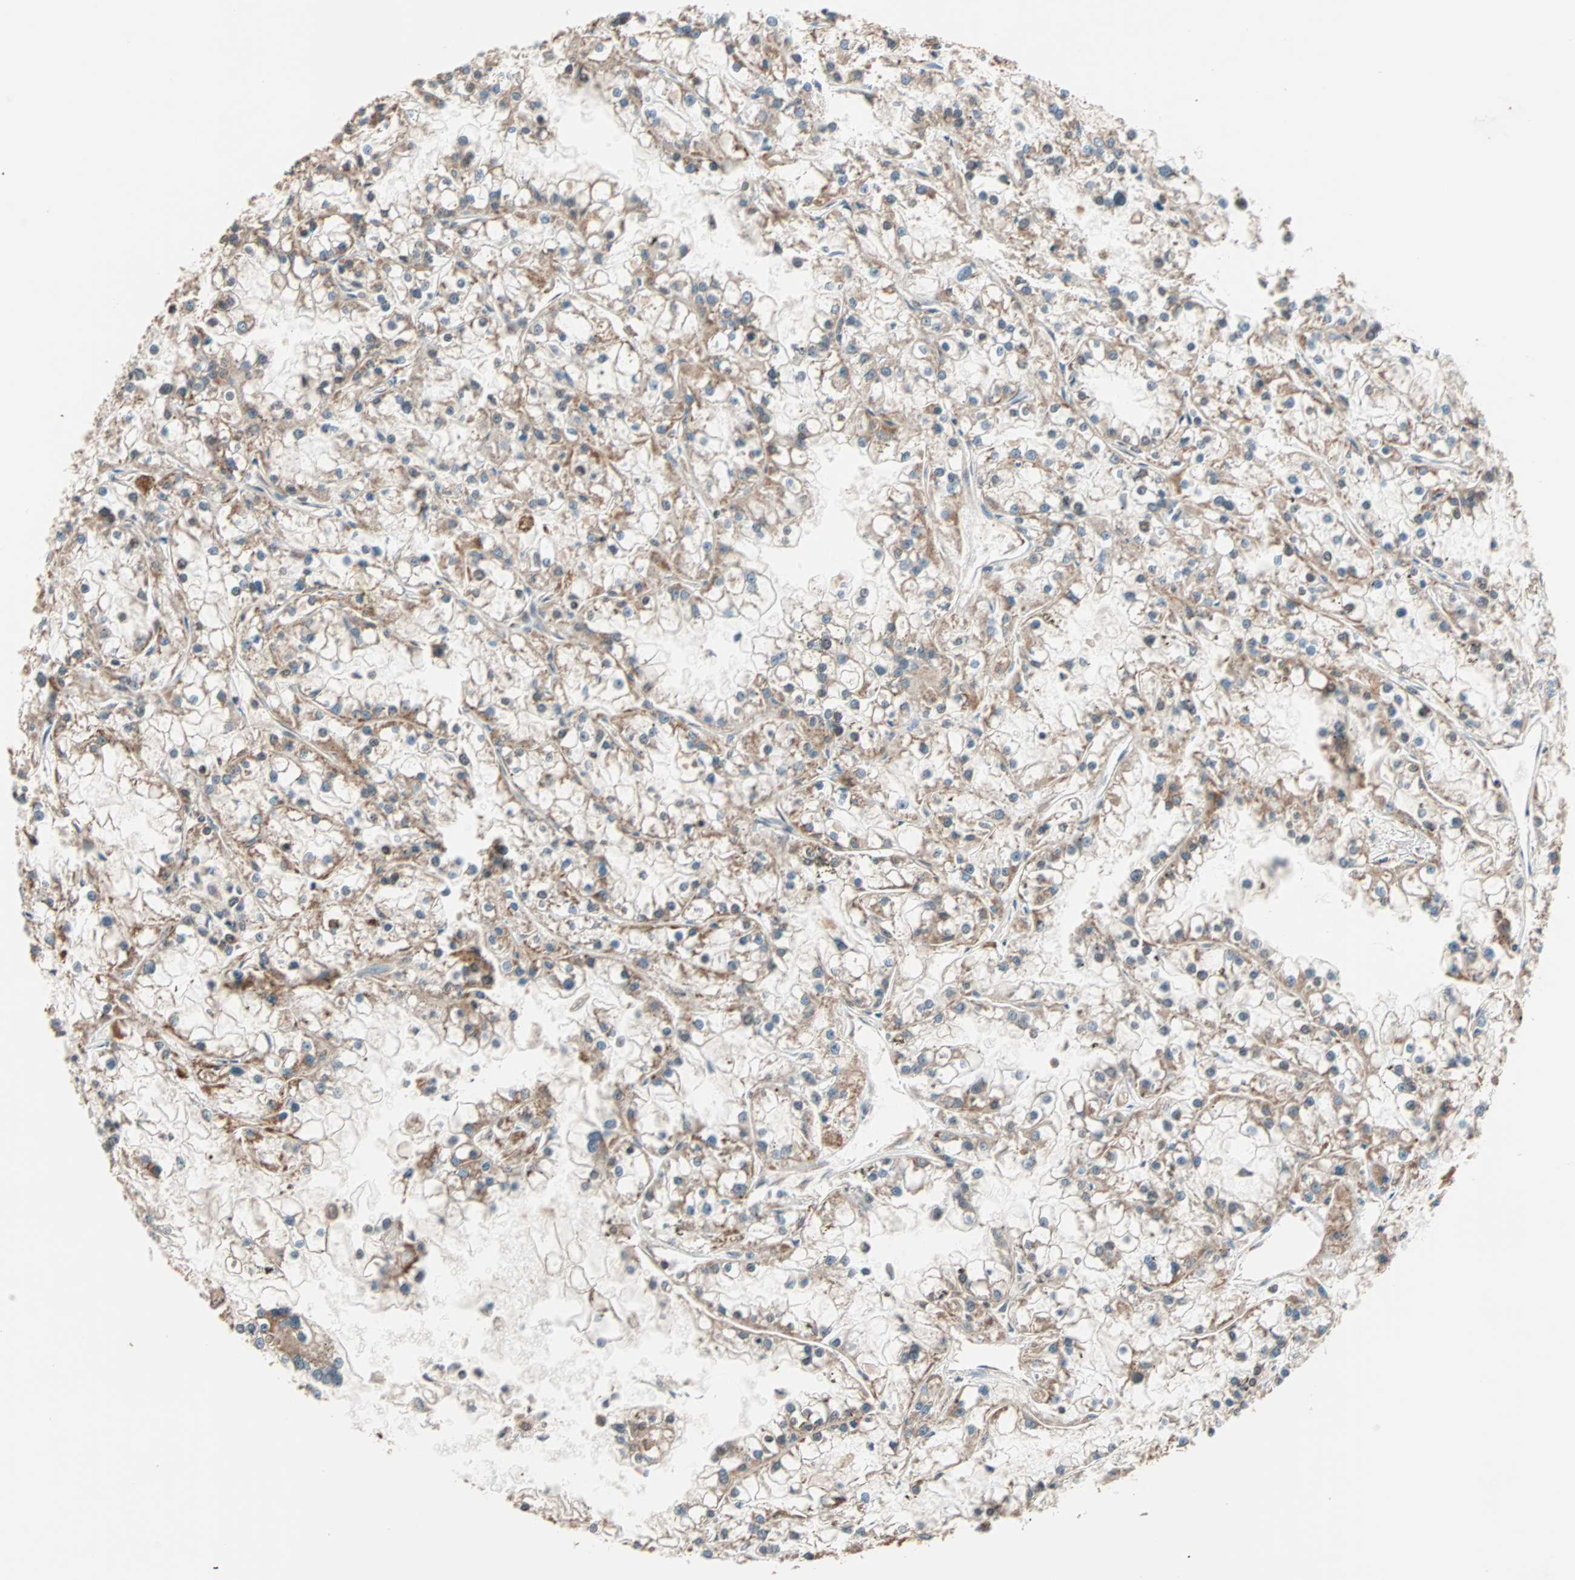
{"staining": {"intensity": "moderate", "quantity": ">75%", "location": "cytoplasmic/membranous"}, "tissue": "renal cancer", "cell_type": "Tumor cells", "image_type": "cancer", "snomed": [{"axis": "morphology", "description": "Adenocarcinoma, NOS"}, {"axis": "topography", "description": "Kidney"}], "caption": "IHC photomicrograph of human renal cancer (adenocarcinoma) stained for a protein (brown), which demonstrates medium levels of moderate cytoplasmic/membranous staining in approximately >75% of tumor cells.", "gene": "HECW1", "patient": {"sex": "female", "age": 52}}